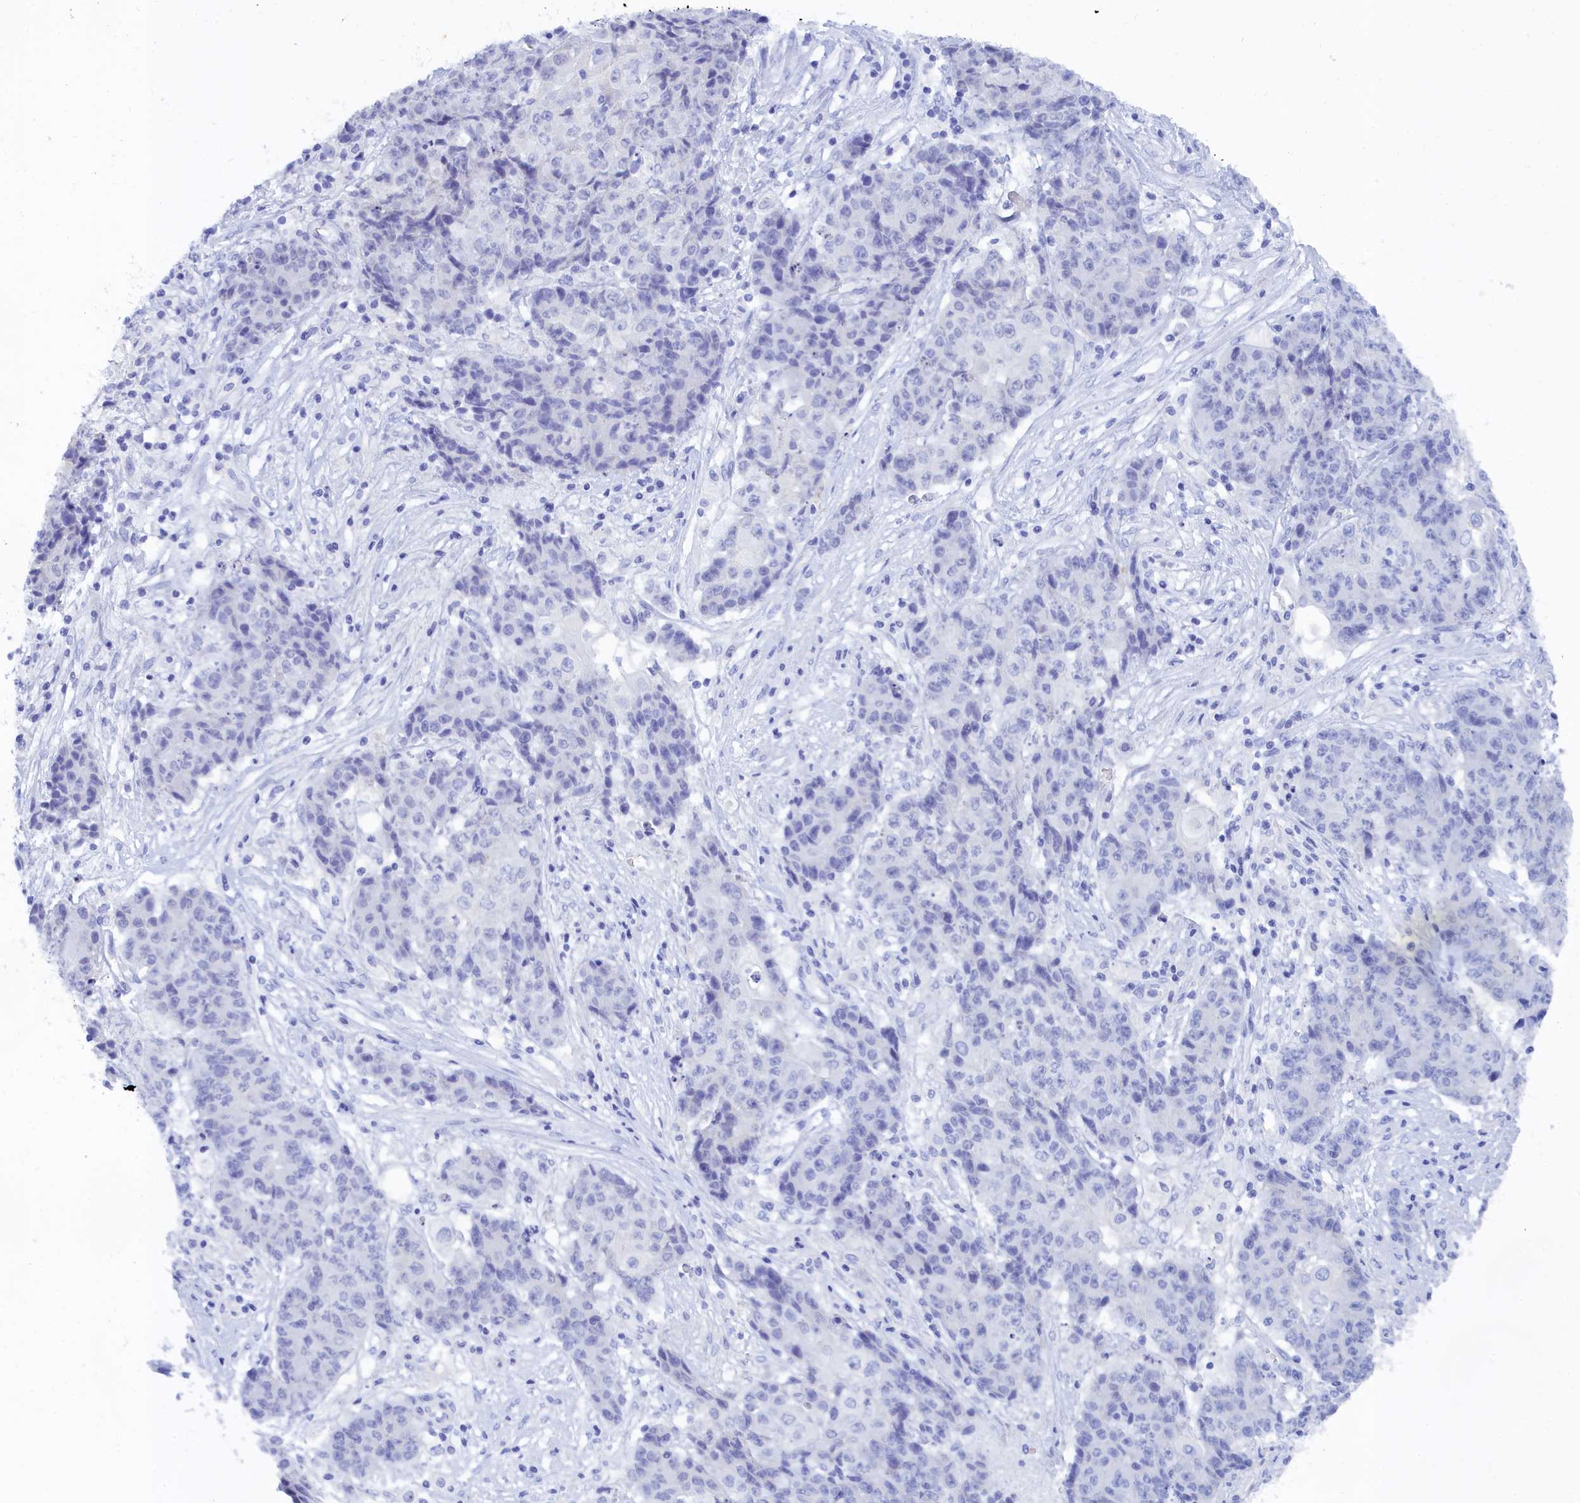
{"staining": {"intensity": "negative", "quantity": "none", "location": "none"}, "tissue": "ovarian cancer", "cell_type": "Tumor cells", "image_type": "cancer", "snomed": [{"axis": "morphology", "description": "Carcinoma, endometroid"}, {"axis": "topography", "description": "Ovary"}], "caption": "DAB (3,3'-diaminobenzidine) immunohistochemical staining of ovarian endometroid carcinoma shows no significant staining in tumor cells. (Stains: DAB (3,3'-diaminobenzidine) IHC with hematoxylin counter stain, Microscopy: brightfield microscopy at high magnification).", "gene": "TRIM10", "patient": {"sex": "female", "age": 42}}